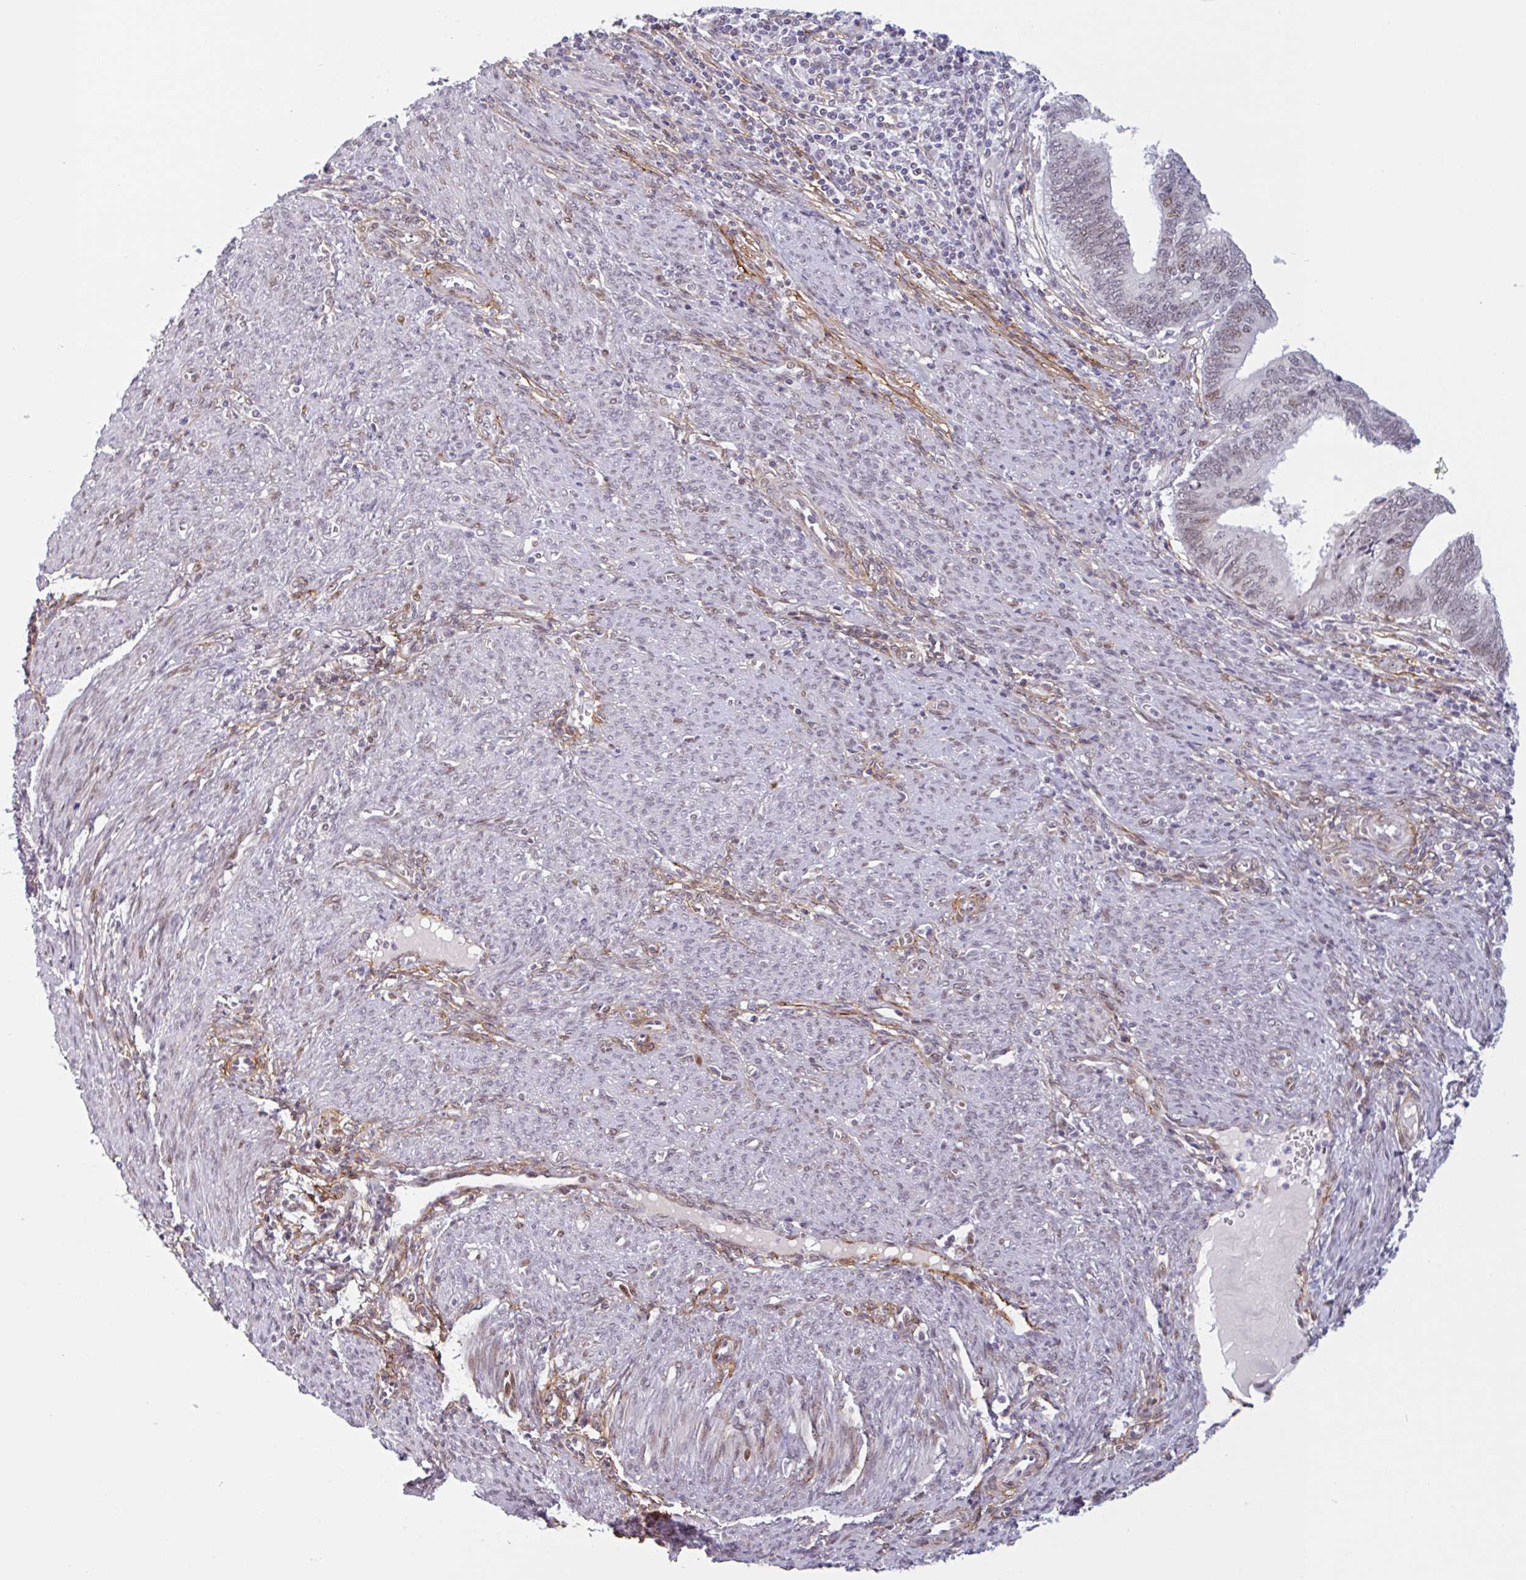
{"staining": {"intensity": "moderate", "quantity": "25%-75%", "location": "nuclear"}, "tissue": "endometrial cancer", "cell_type": "Tumor cells", "image_type": "cancer", "snomed": [{"axis": "morphology", "description": "Adenocarcinoma, NOS"}, {"axis": "topography", "description": "Uterus"}, {"axis": "topography", "description": "Endometrium"}], "caption": "Human endometrial adenocarcinoma stained for a protein (brown) reveals moderate nuclear positive positivity in approximately 25%-75% of tumor cells.", "gene": "TMEM119", "patient": {"sex": "female", "age": 70}}